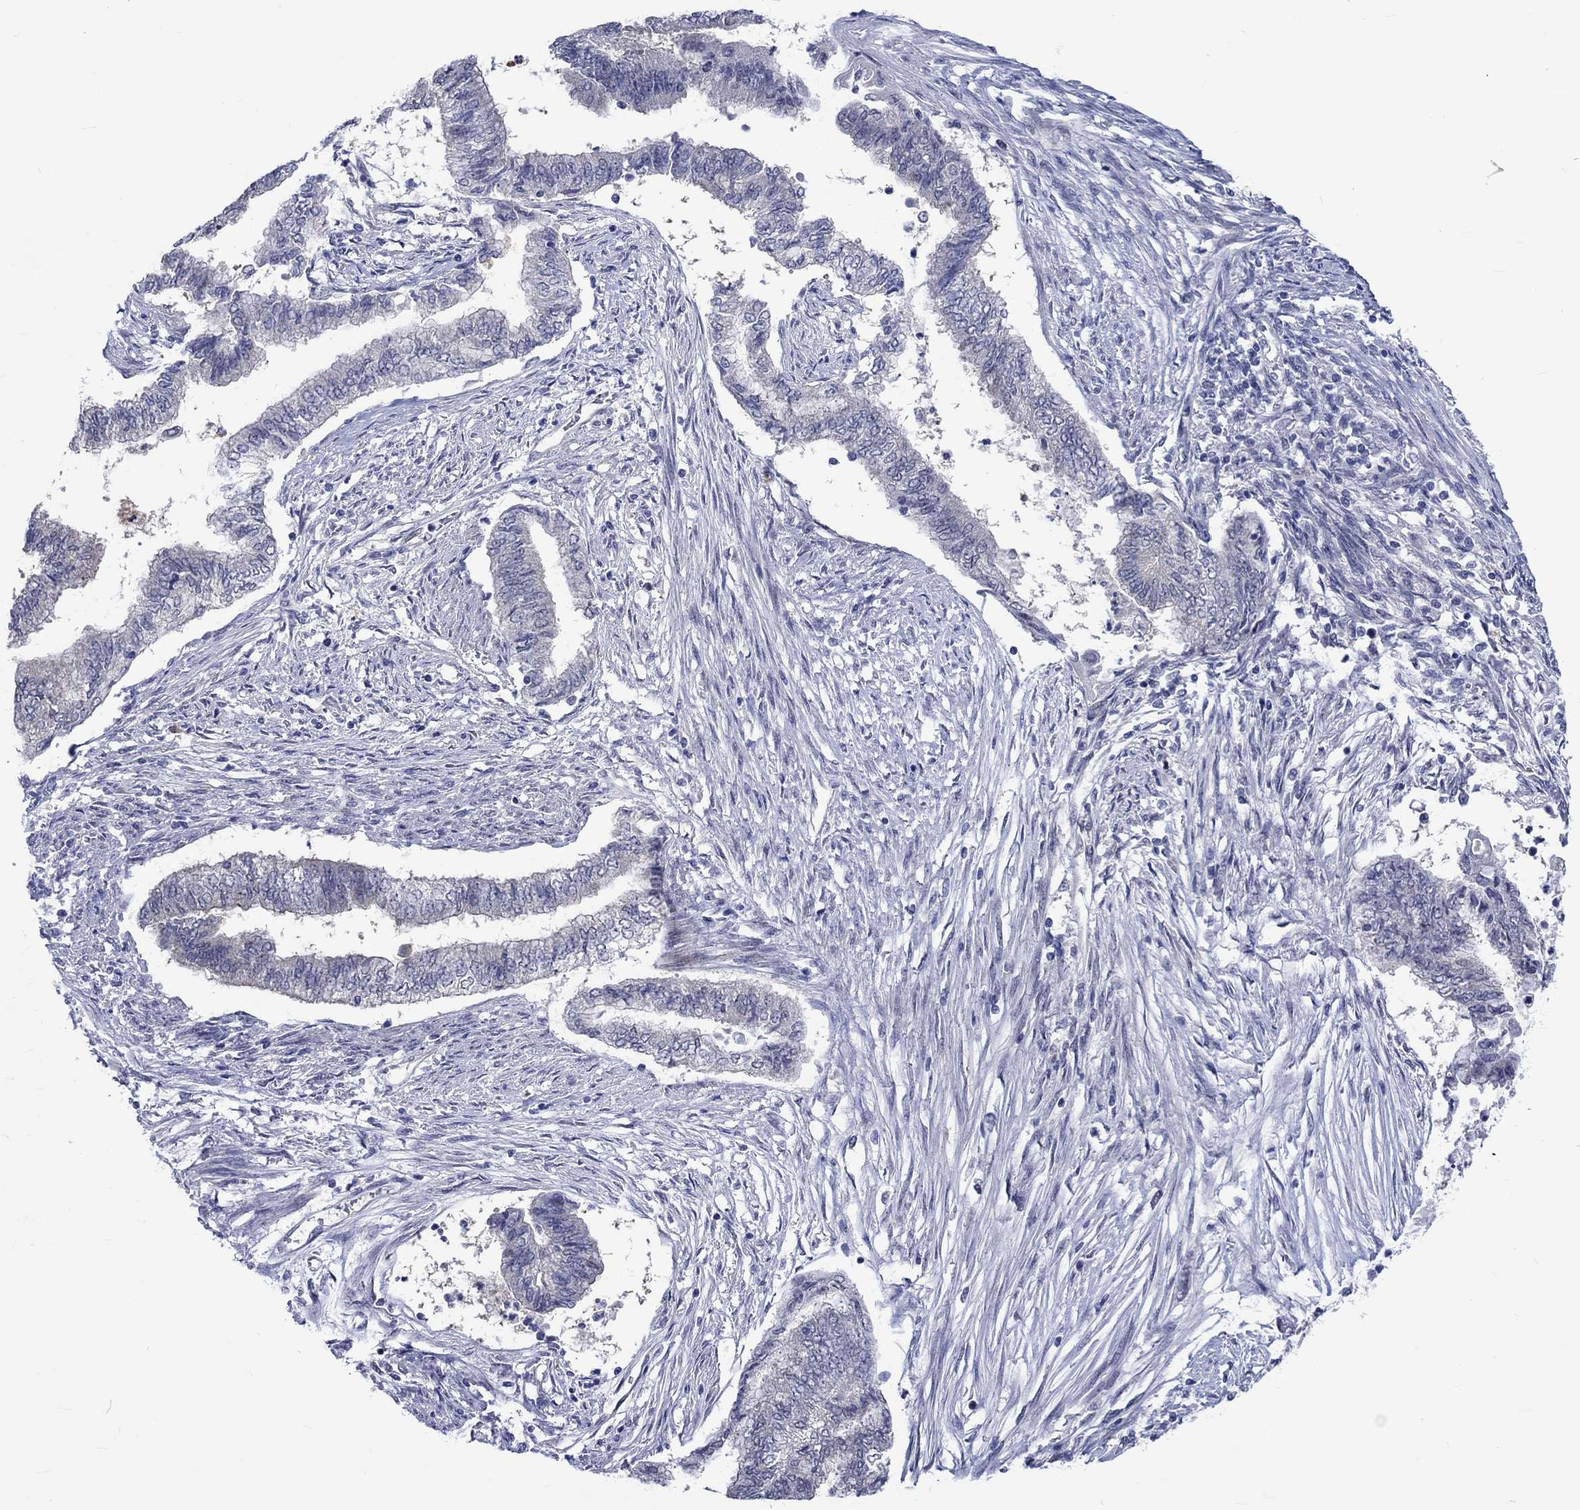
{"staining": {"intensity": "negative", "quantity": "none", "location": "none"}, "tissue": "endometrial cancer", "cell_type": "Tumor cells", "image_type": "cancer", "snomed": [{"axis": "morphology", "description": "Adenocarcinoma, NOS"}, {"axis": "topography", "description": "Endometrium"}], "caption": "DAB immunohistochemical staining of human endometrial adenocarcinoma demonstrates no significant positivity in tumor cells.", "gene": "E2F8", "patient": {"sex": "female", "age": 65}}